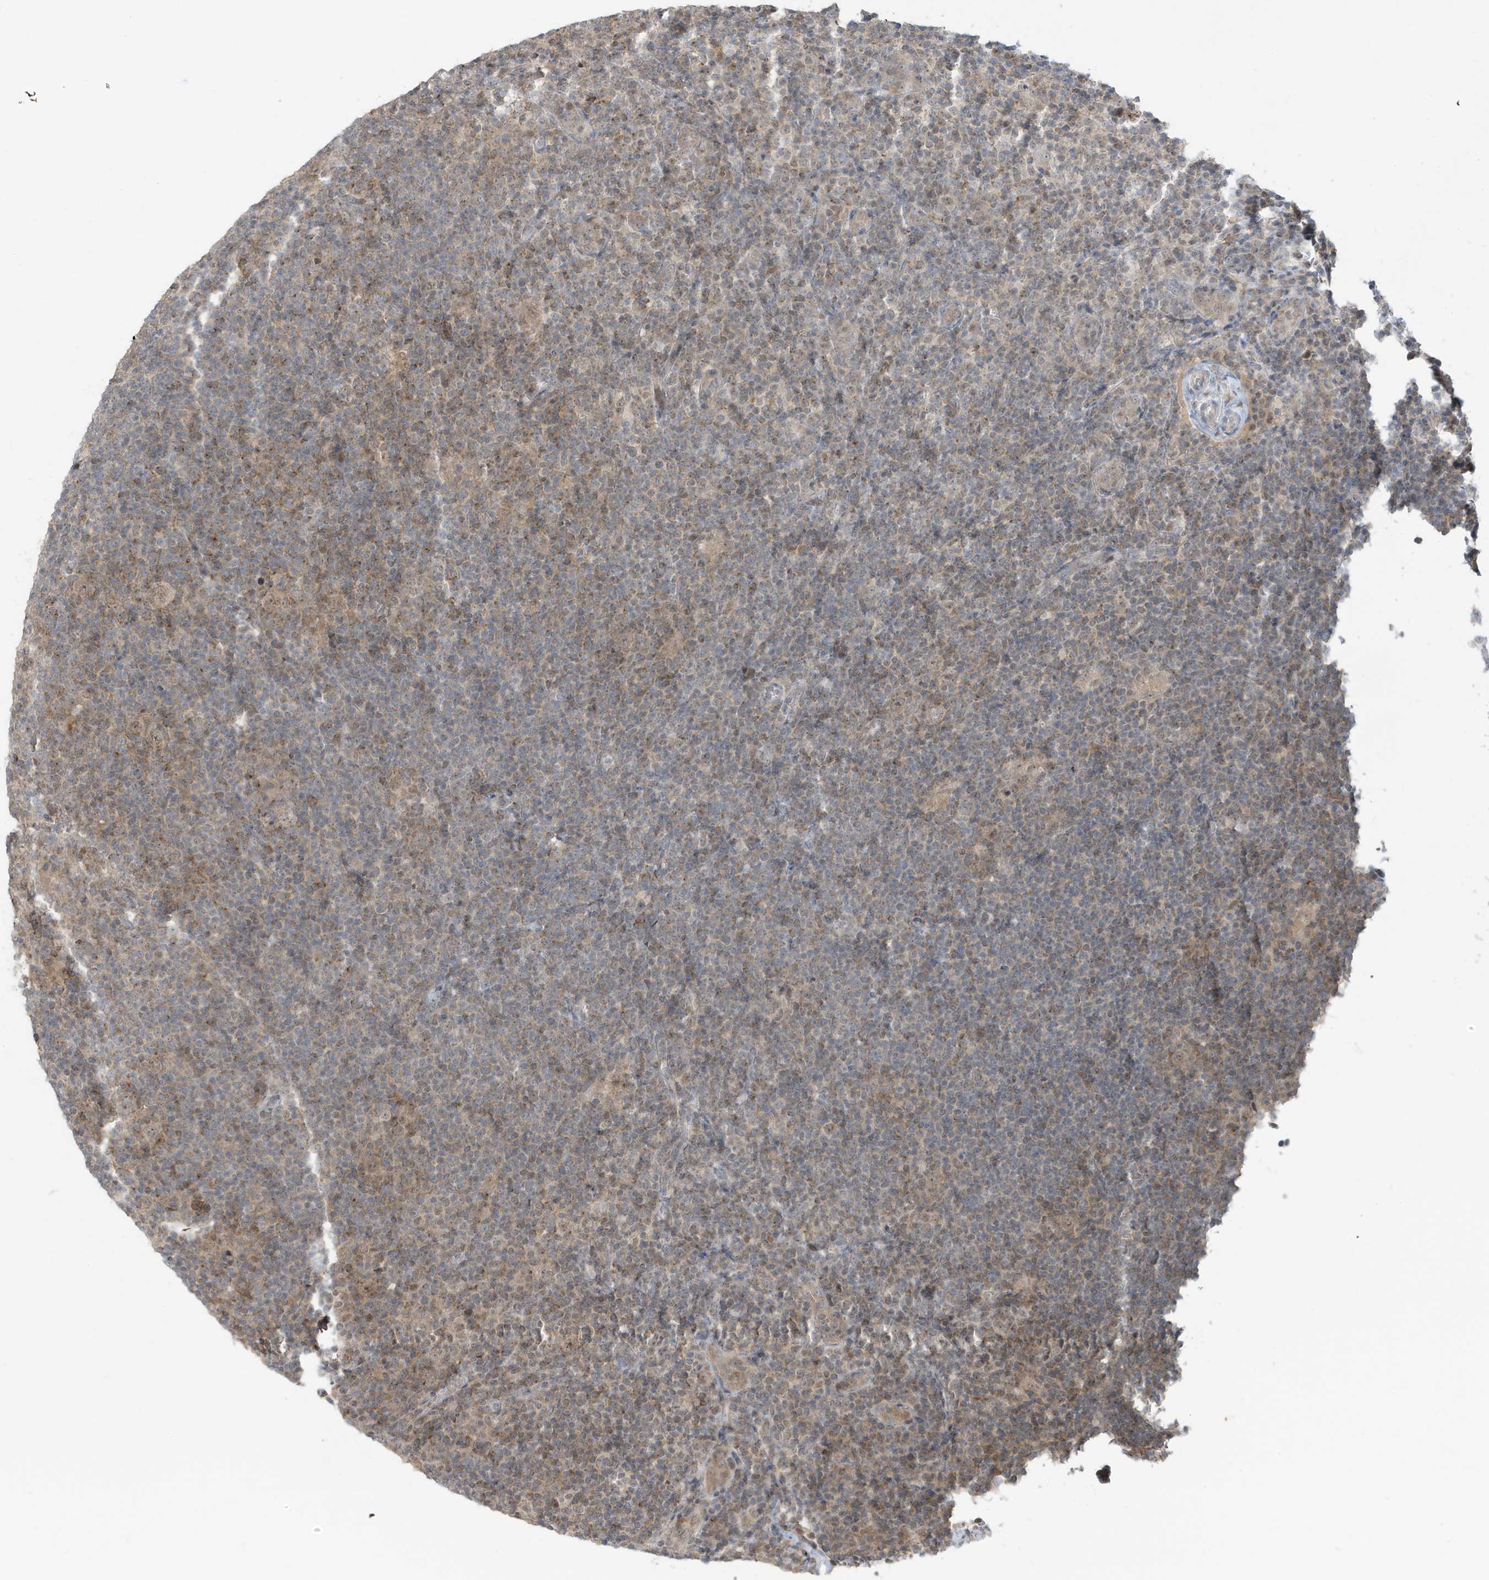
{"staining": {"intensity": "weak", "quantity": "25%-75%", "location": "nuclear"}, "tissue": "lymphoma", "cell_type": "Tumor cells", "image_type": "cancer", "snomed": [{"axis": "morphology", "description": "Hodgkin's disease, NOS"}, {"axis": "topography", "description": "Lymph node"}], "caption": "Immunohistochemistry histopathology image of human lymphoma stained for a protein (brown), which displays low levels of weak nuclear positivity in approximately 25%-75% of tumor cells.", "gene": "PRRT3", "patient": {"sex": "female", "age": 57}}